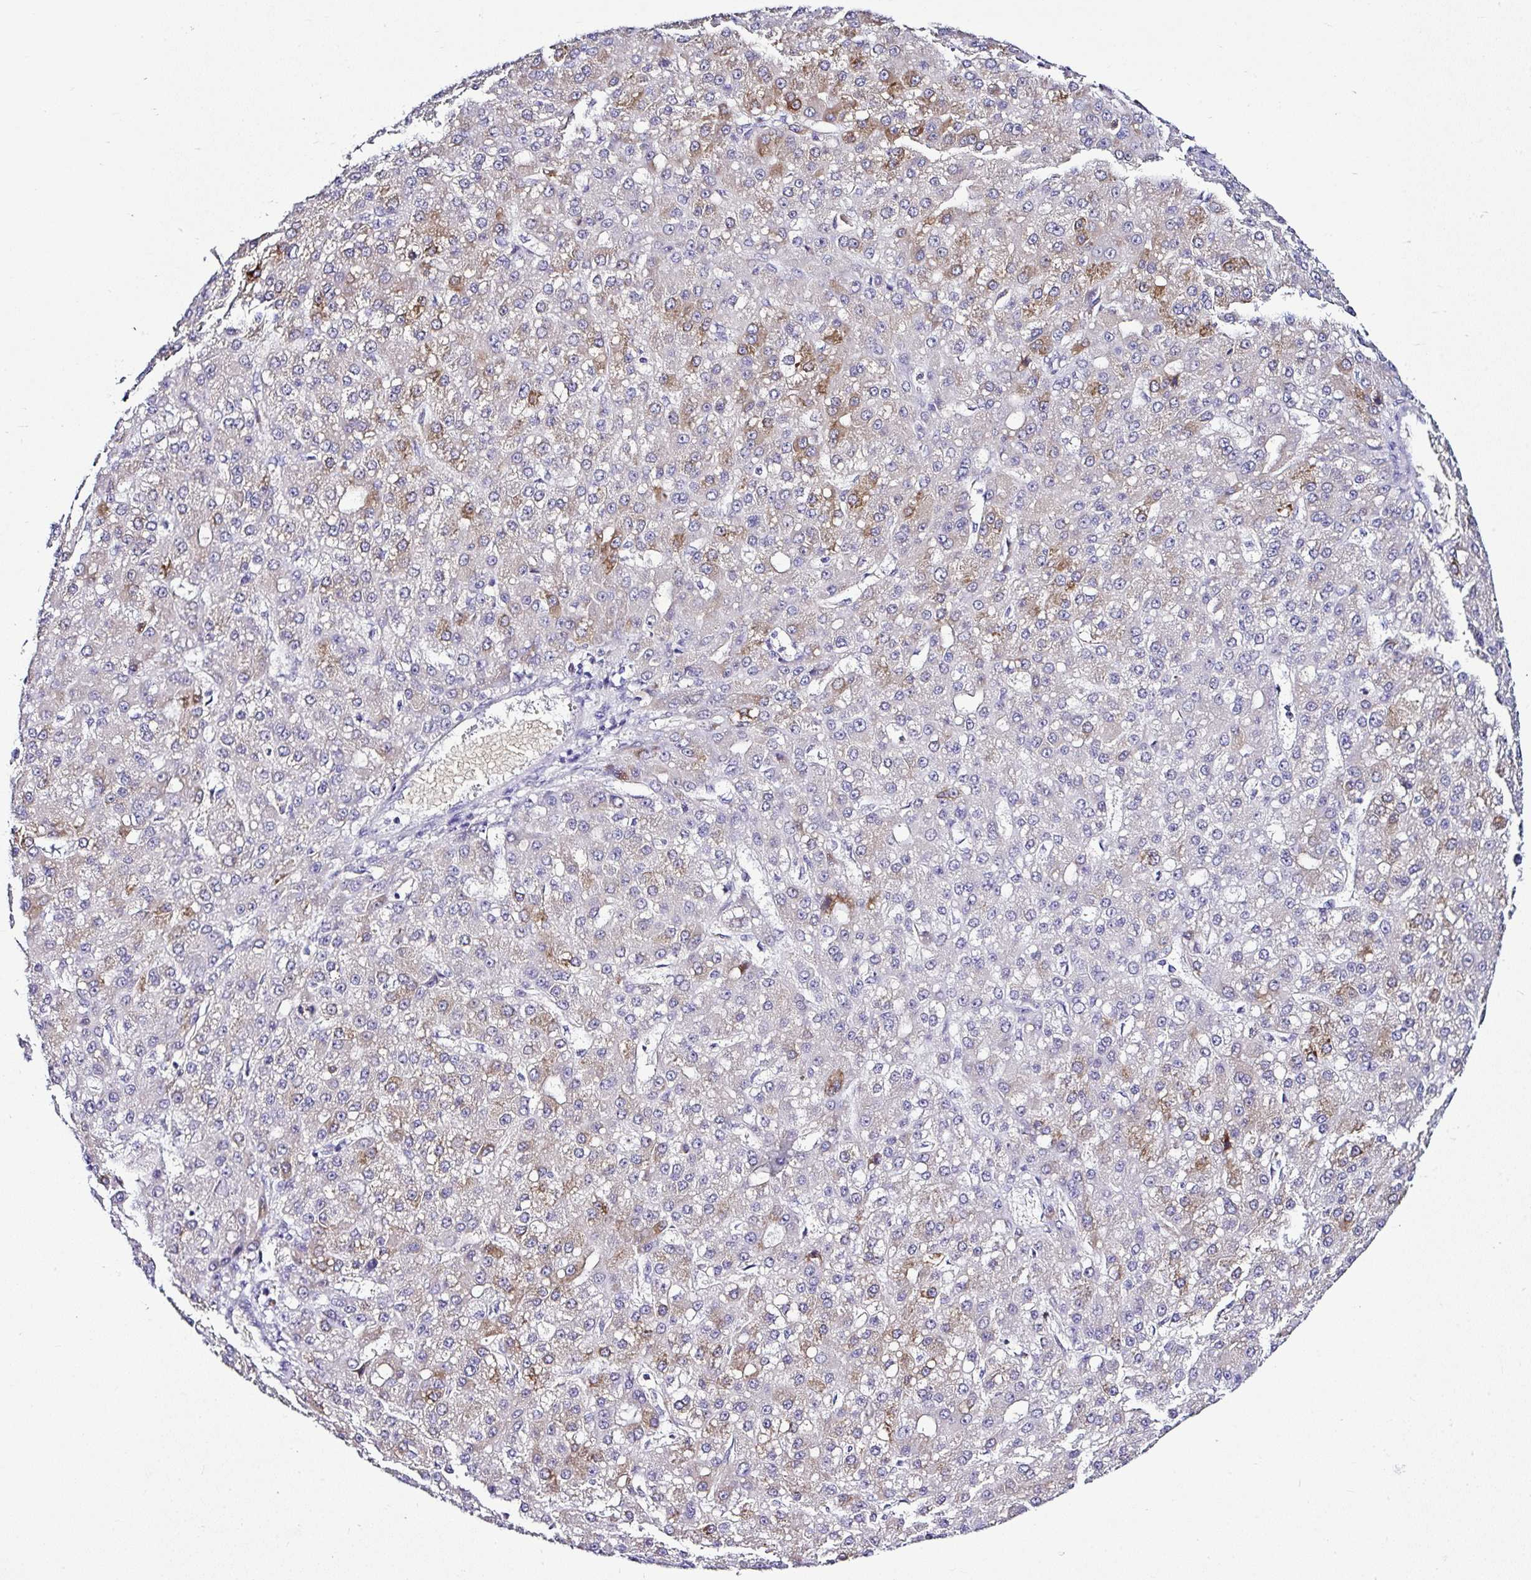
{"staining": {"intensity": "moderate", "quantity": "<25%", "location": "cytoplasmic/membranous"}, "tissue": "liver cancer", "cell_type": "Tumor cells", "image_type": "cancer", "snomed": [{"axis": "morphology", "description": "Carcinoma, Hepatocellular, NOS"}, {"axis": "topography", "description": "Liver"}], "caption": "A high-resolution histopathology image shows immunohistochemistry staining of liver cancer, which reveals moderate cytoplasmic/membranous staining in about <25% of tumor cells.", "gene": "DEPDC5", "patient": {"sex": "male", "age": 67}}